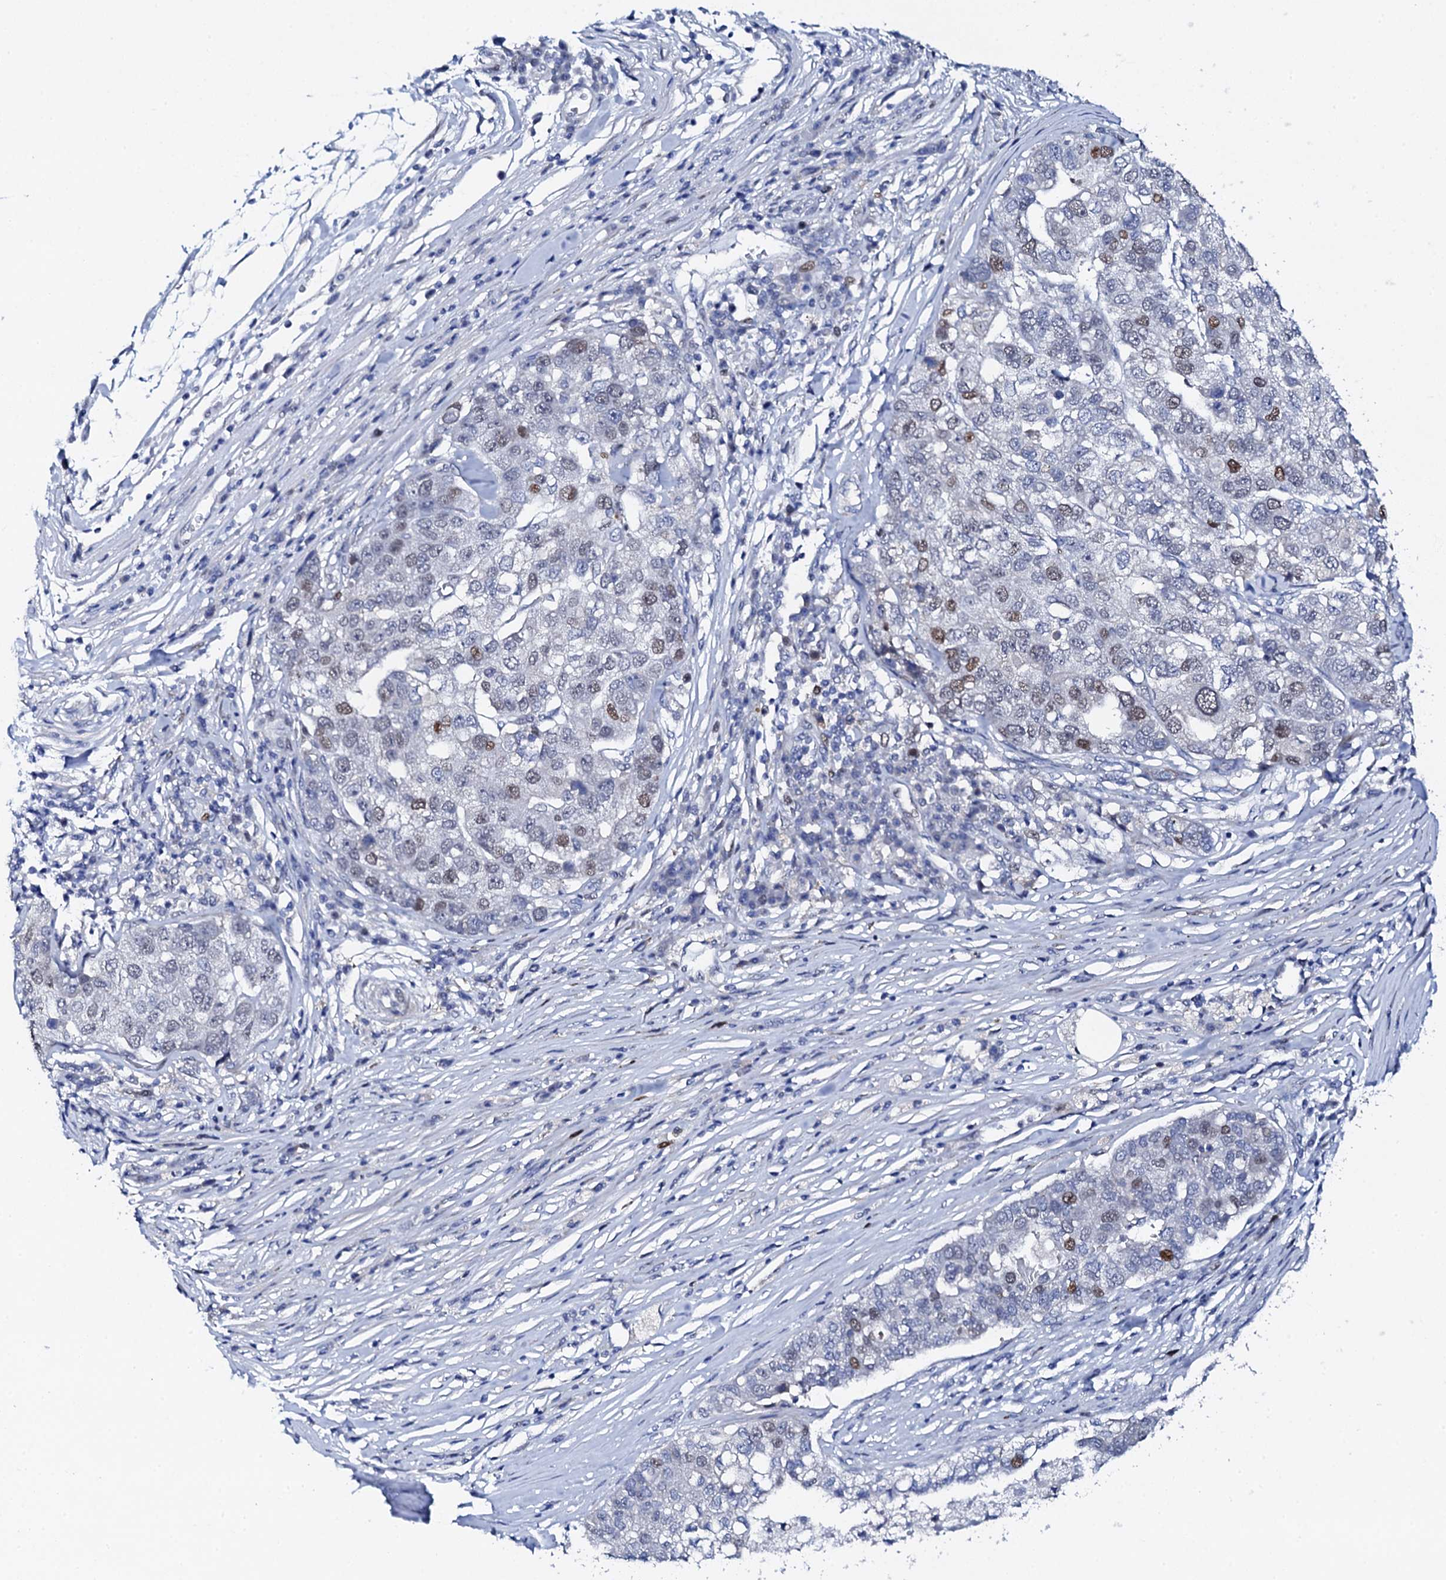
{"staining": {"intensity": "weak", "quantity": "25%-75%", "location": "nuclear"}, "tissue": "pancreatic cancer", "cell_type": "Tumor cells", "image_type": "cancer", "snomed": [{"axis": "morphology", "description": "Adenocarcinoma, NOS"}, {"axis": "topography", "description": "Pancreas"}], "caption": "This is an image of immunohistochemistry (IHC) staining of pancreatic cancer, which shows weak staining in the nuclear of tumor cells.", "gene": "NUDT13", "patient": {"sex": "female", "age": 61}}